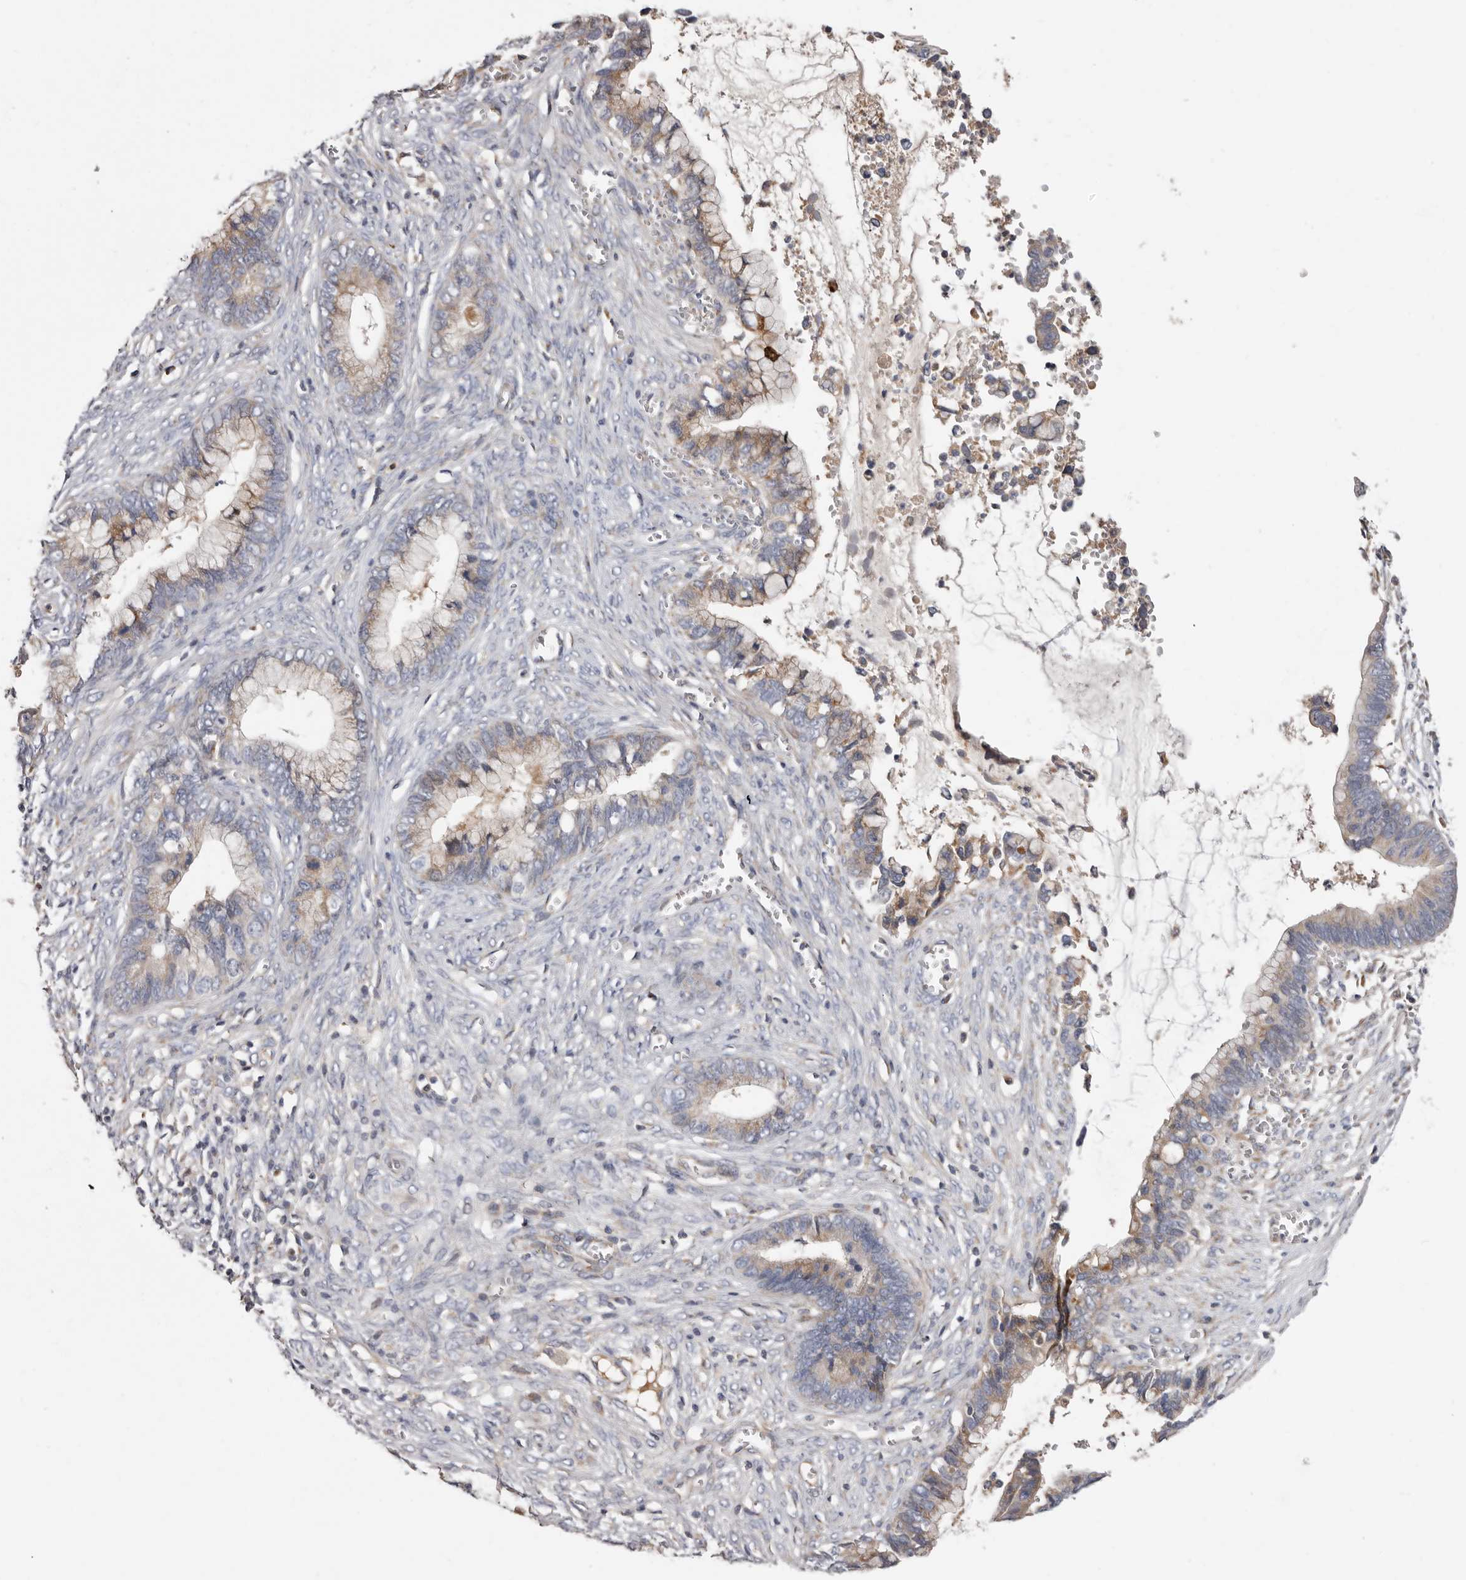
{"staining": {"intensity": "weak", "quantity": "25%-75%", "location": "cytoplasmic/membranous"}, "tissue": "cervical cancer", "cell_type": "Tumor cells", "image_type": "cancer", "snomed": [{"axis": "morphology", "description": "Adenocarcinoma, NOS"}, {"axis": "topography", "description": "Cervix"}], "caption": "A micrograph showing weak cytoplasmic/membranous positivity in approximately 25%-75% of tumor cells in cervical cancer, as visualized by brown immunohistochemical staining.", "gene": "ASIC5", "patient": {"sex": "female", "age": 44}}